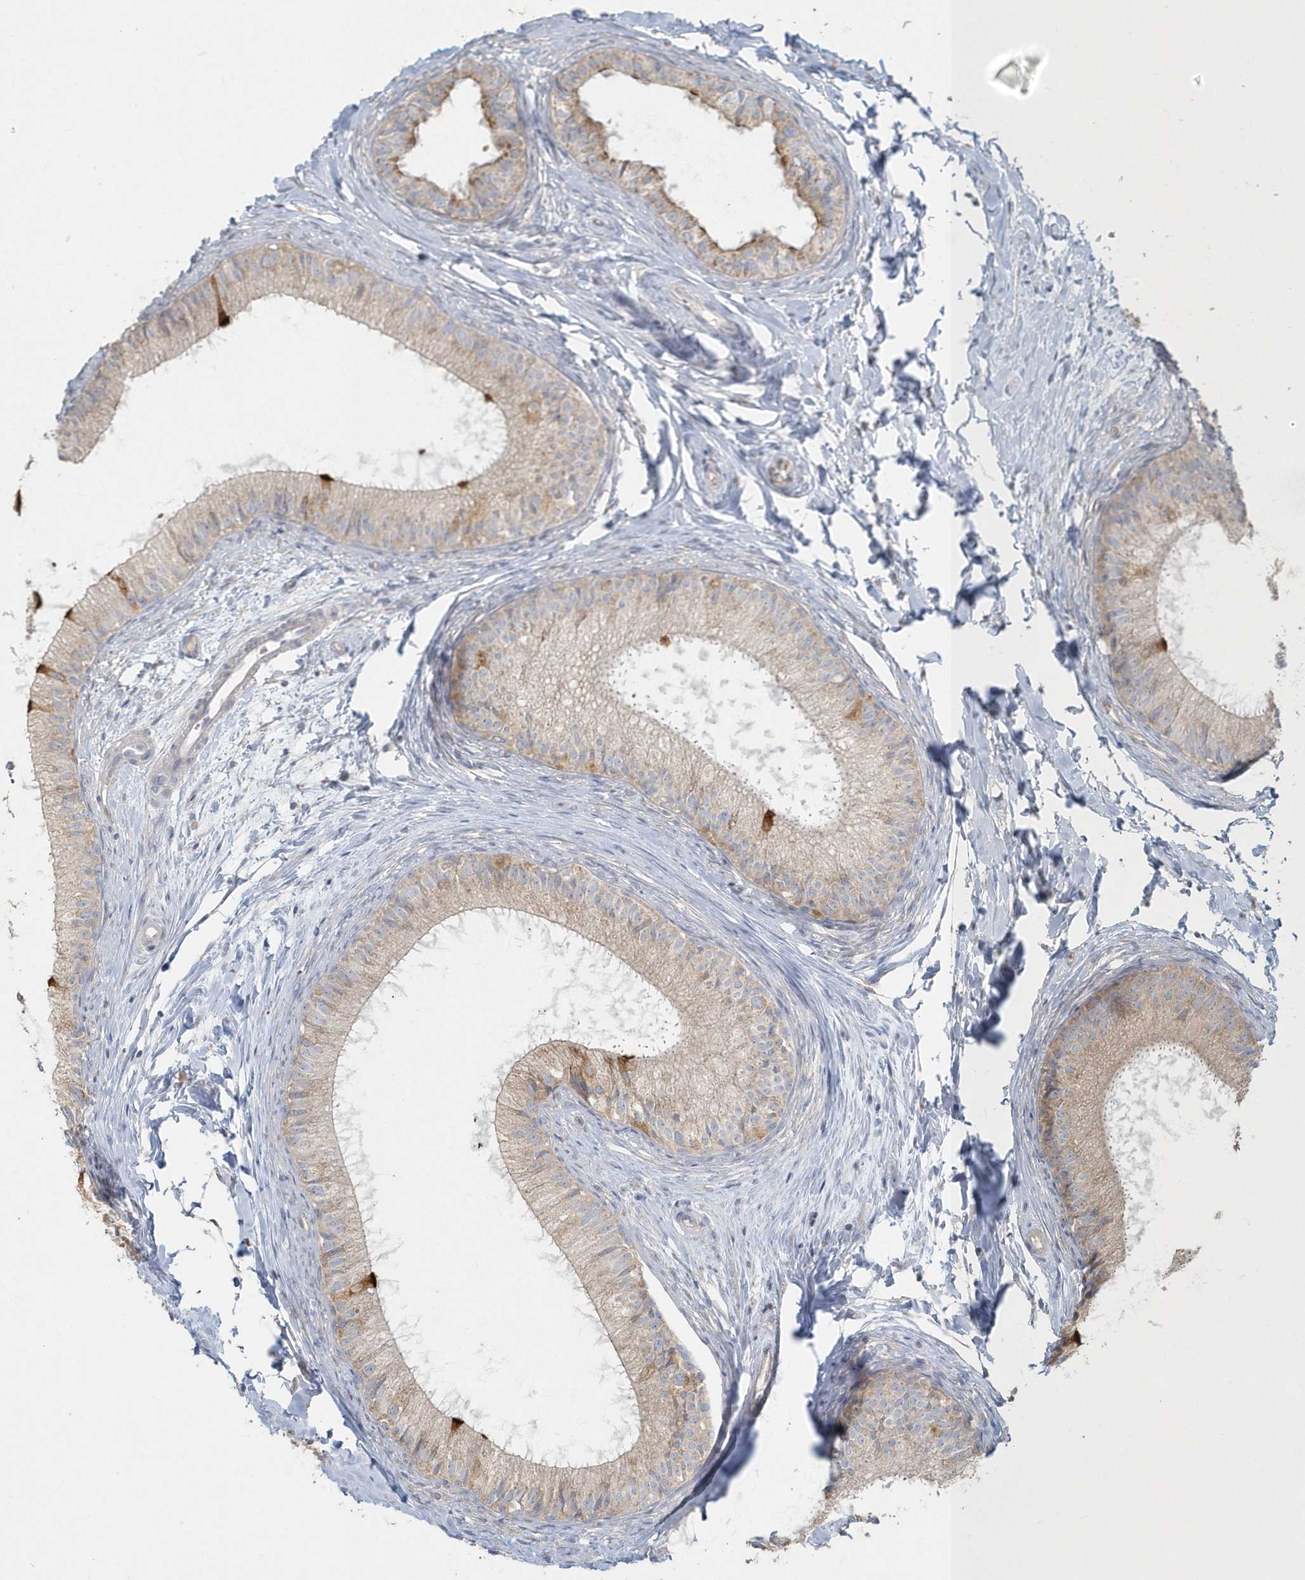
{"staining": {"intensity": "moderate", "quantity": "25%-75%", "location": "cytoplasmic/membranous"}, "tissue": "epididymis", "cell_type": "Glandular cells", "image_type": "normal", "snomed": [{"axis": "morphology", "description": "Normal tissue, NOS"}, {"axis": "topography", "description": "Epididymis"}], "caption": "The immunohistochemical stain highlights moderate cytoplasmic/membranous staining in glandular cells of benign epididymis.", "gene": "BLTP3A", "patient": {"sex": "male", "age": 34}}